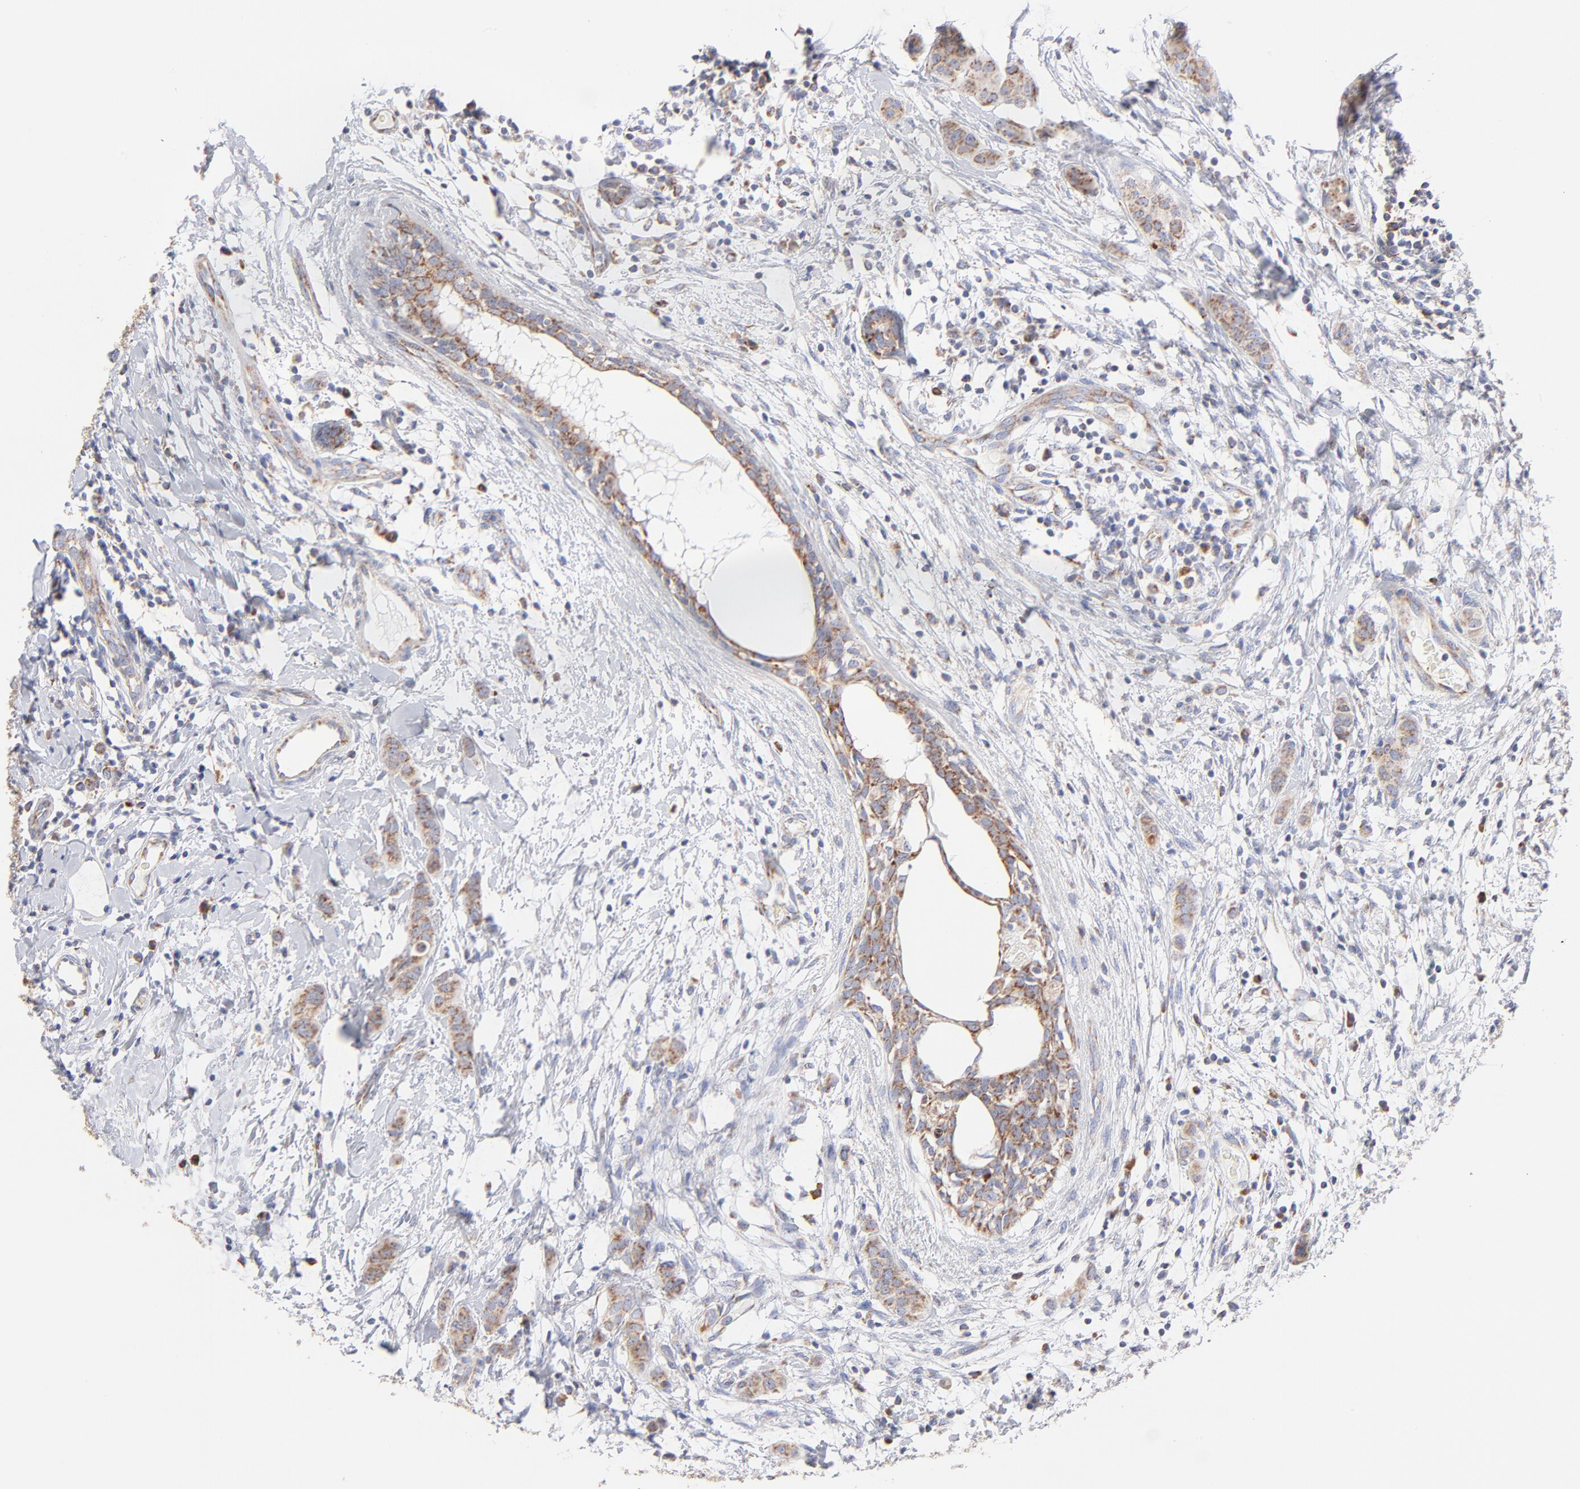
{"staining": {"intensity": "weak", "quantity": ">75%", "location": "cytoplasmic/membranous"}, "tissue": "breast cancer", "cell_type": "Tumor cells", "image_type": "cancer", "snomed": [{"axis": "morphology", "description": "Duct carcinoma"}, {"axis": "topography", "description": "Breast"}], "caption": "Protein expression by immunohistochemistry (IHC) shows weak cytoplasmic/membranous staining in about >75% of tumor cells in breast cancer (intraductal carcinoma).", "gene": "TIMM8A", "patient": {"sex": "female", "age": 40}}